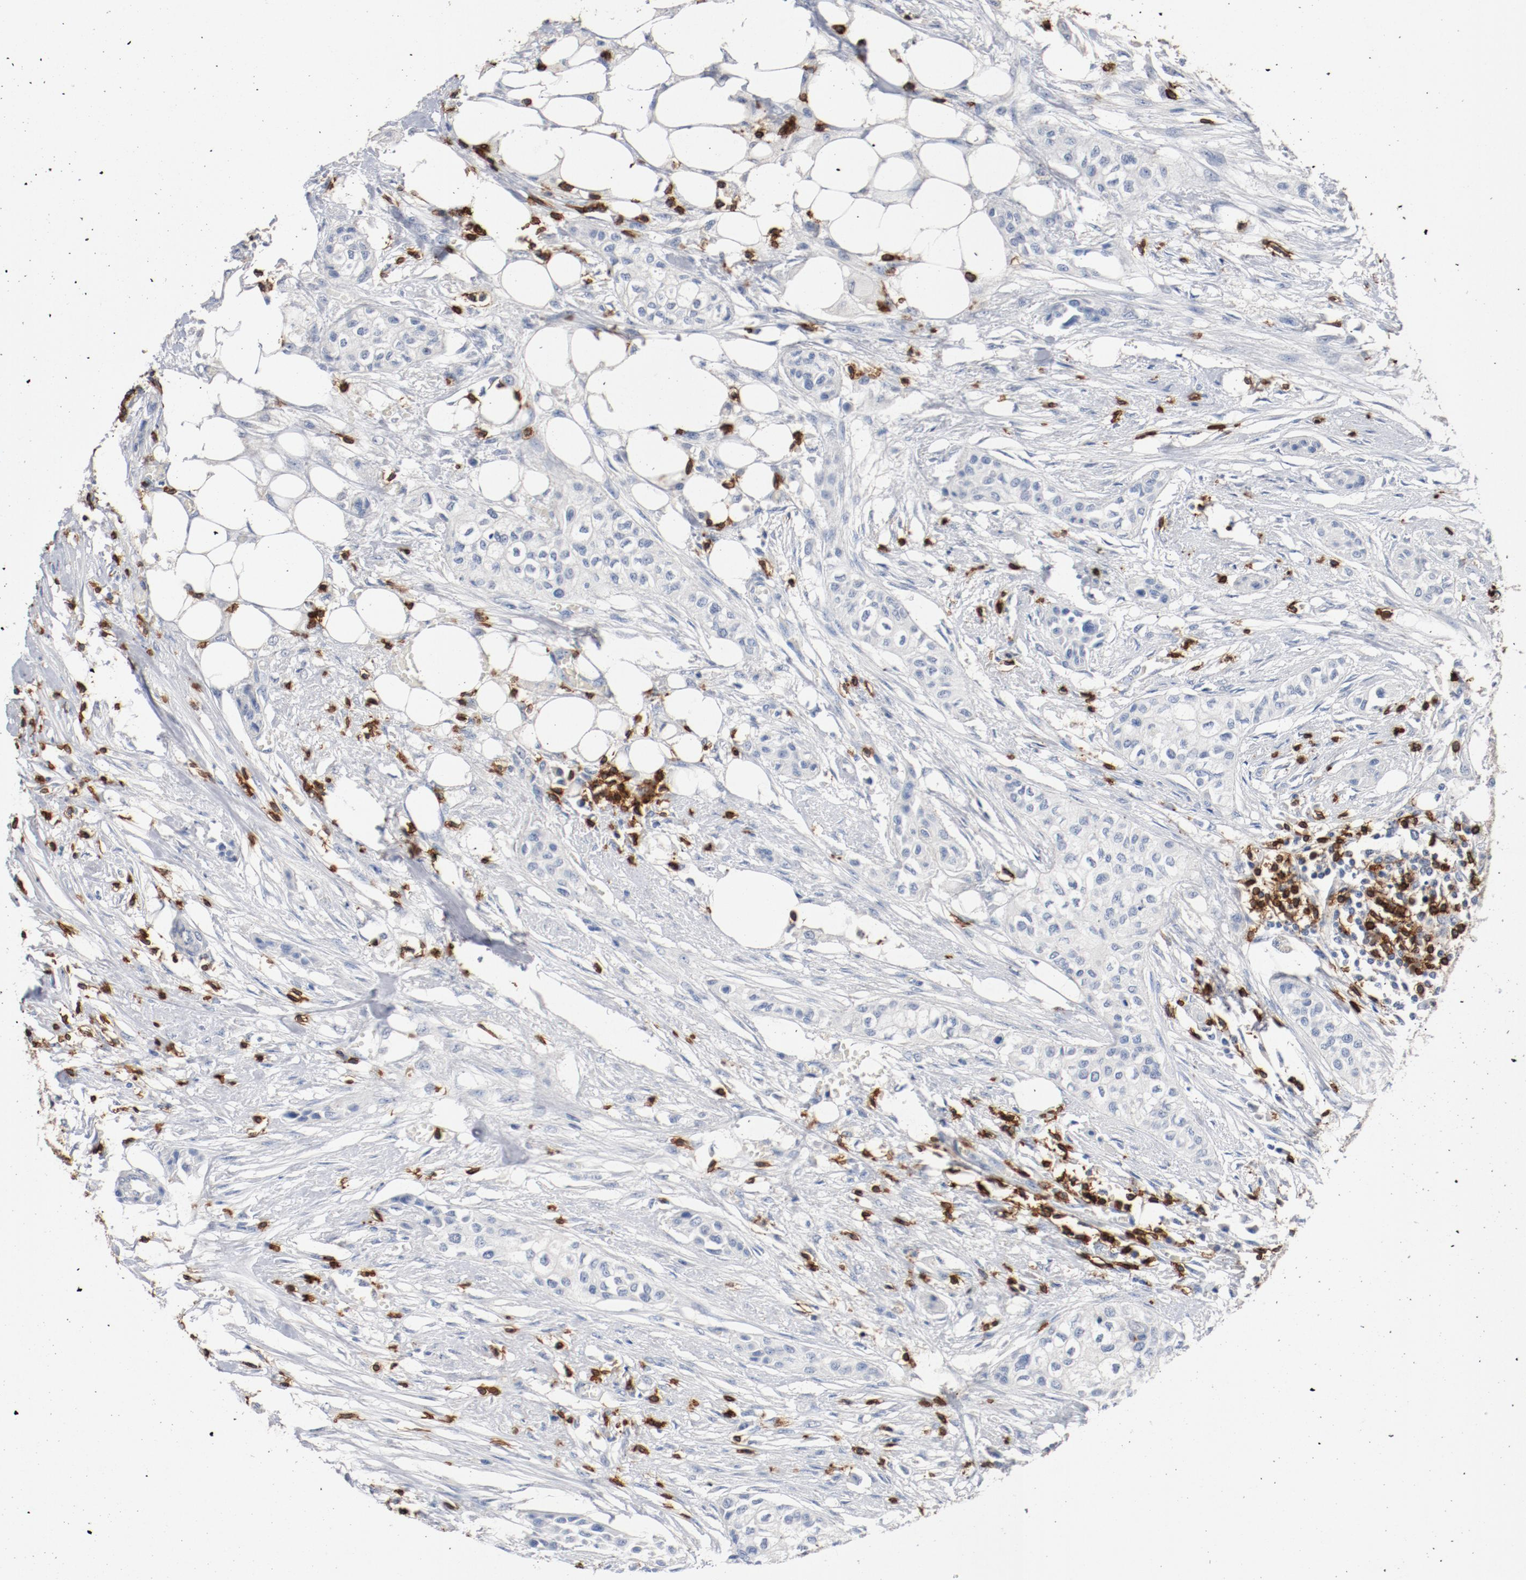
{"staining": {"intensity": "negative", "quantity": "none", "location": "none"}, "tissue": "urothelial cancer", "cell_type": "Tumor cells", "image_type": "cancer", "snomed": [{"axis": "morphology", "description": "Urothelial carcinoma, High grade"}, {"axis": "topography", "description": "Urinary bladder"}], "caption": "High magnification brightfield microscopy of high-grade urothelial carcinoma stained with DAB (3,3'-diaminobenzidine) (brown) and counterstained with hematoxylin (blue): tumor cells show no significant positivity.", "gene": "CD247", "patient": {"sex": "male", "age": 74}}